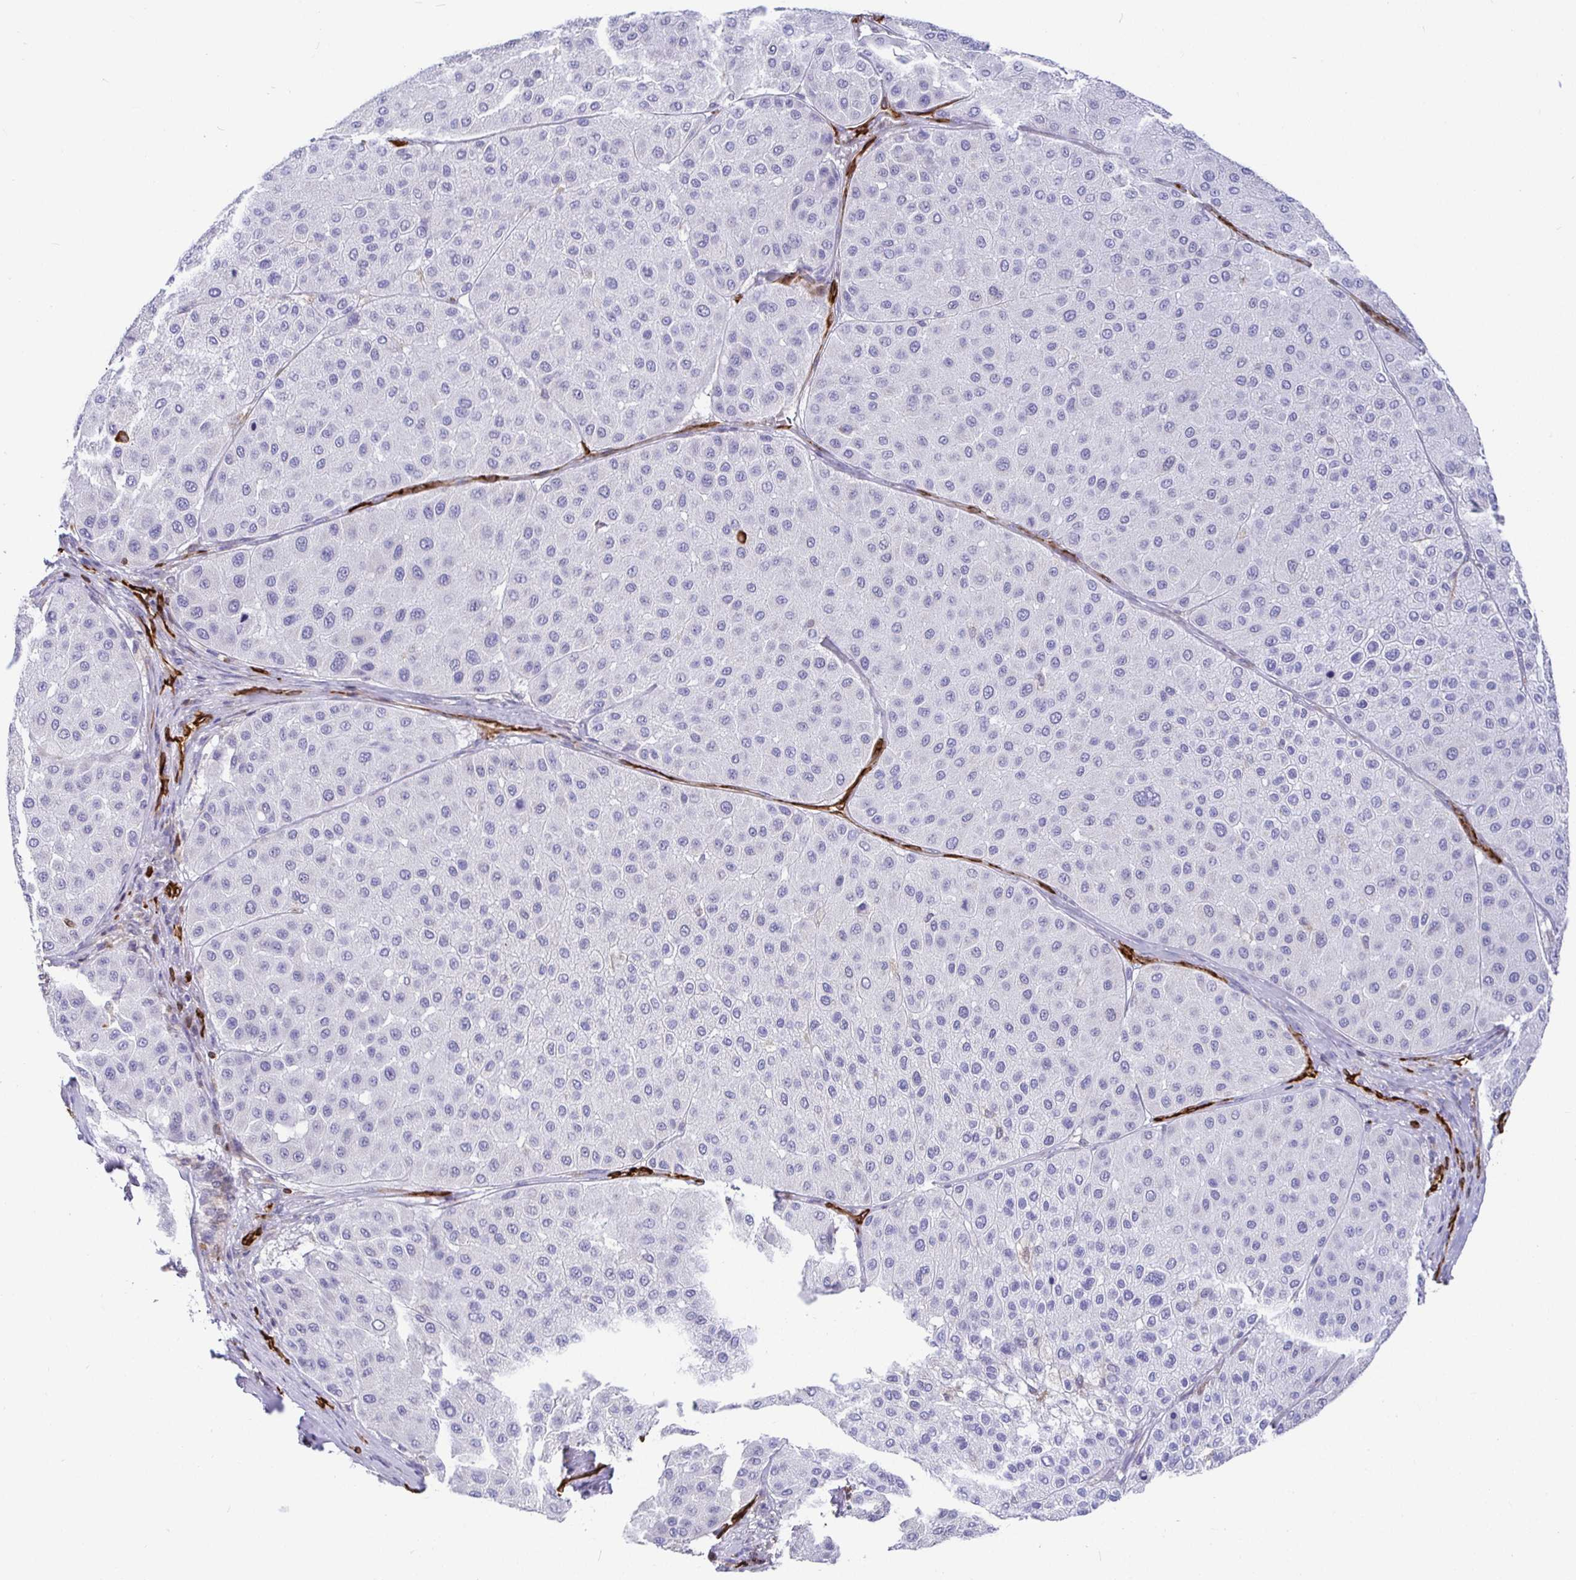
{"staining": {"intensity": "negative", "quantity": "none", "location": "none"}, "tissue": "melanoma", "cell_type": "Tumor cells", "image_type": "cancer", "snomed": [{"axis": "morphology", "description": "Malignant melanoma, Metastatic site"}, {"axis": "topography", "description": "Smooth muscle"}], "caption": "Immunohistochemistry micrograph of human malignant melanoma (metastatic site) stained for a protein (brown), which displays no staining in tumor cells.", "gene": "TP53I11", "patient": {"sex": "male", "age": 41}}